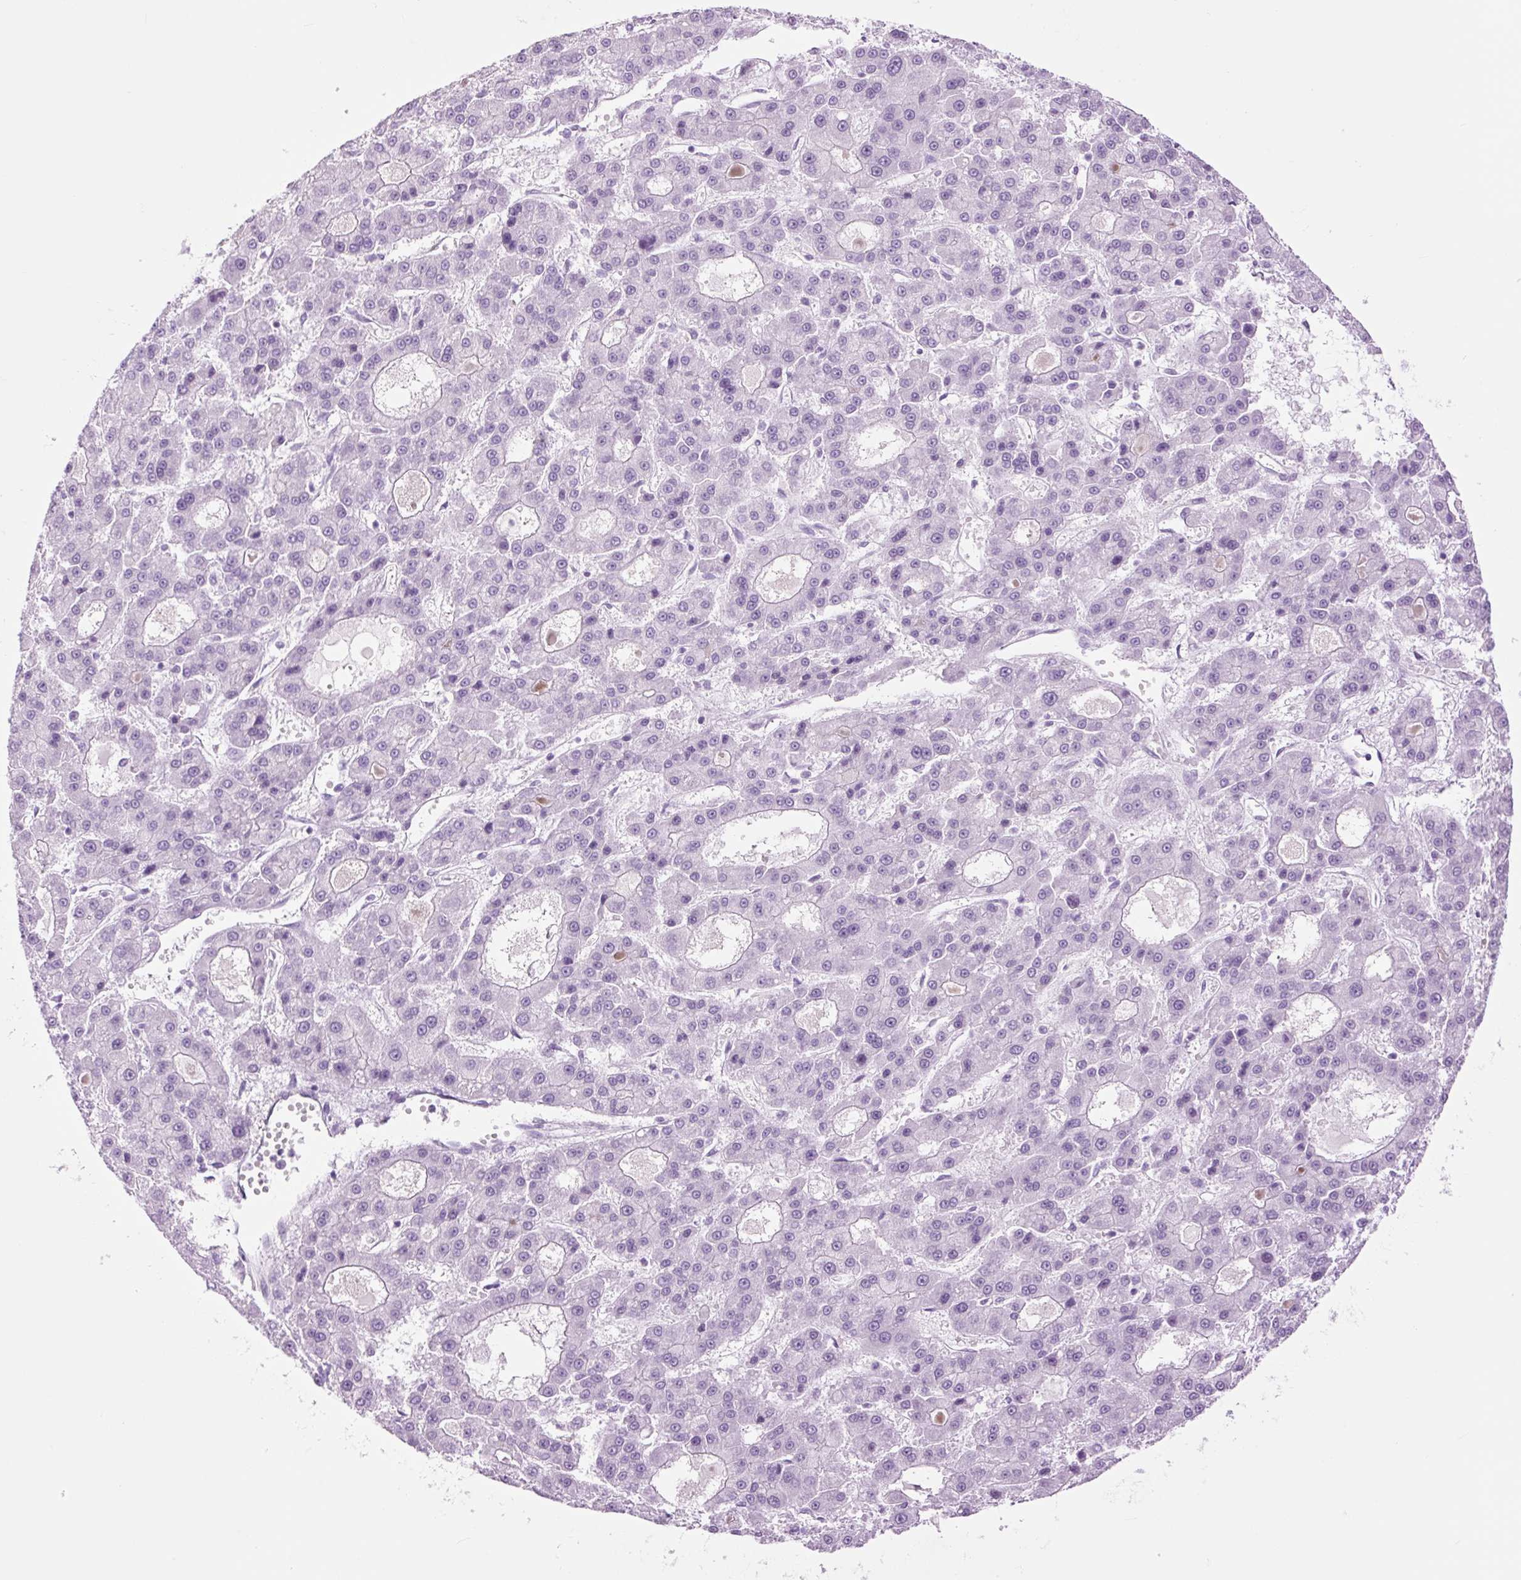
{"staining": {"intensity": "negative", "quantity": "none", "location": "none"}, "tissue": "liver cancer", "cell_type": "Tumor cells", "image_type": "cancer", "snomed": [{"axis": "morphology", "description": "Carcinoma, Hepatocellular, NOS"}, {"axis": "topography", "description": "Liver"}], "caption": "A high-resolution photomicrograph shows immunohistochemistry (IHC) staining of liver hepatocellular carcinoma, which exhibits no significant positivity in tumor cells.", "gene": "TFF2", "patient": {"sex": "male", "age": 70}}